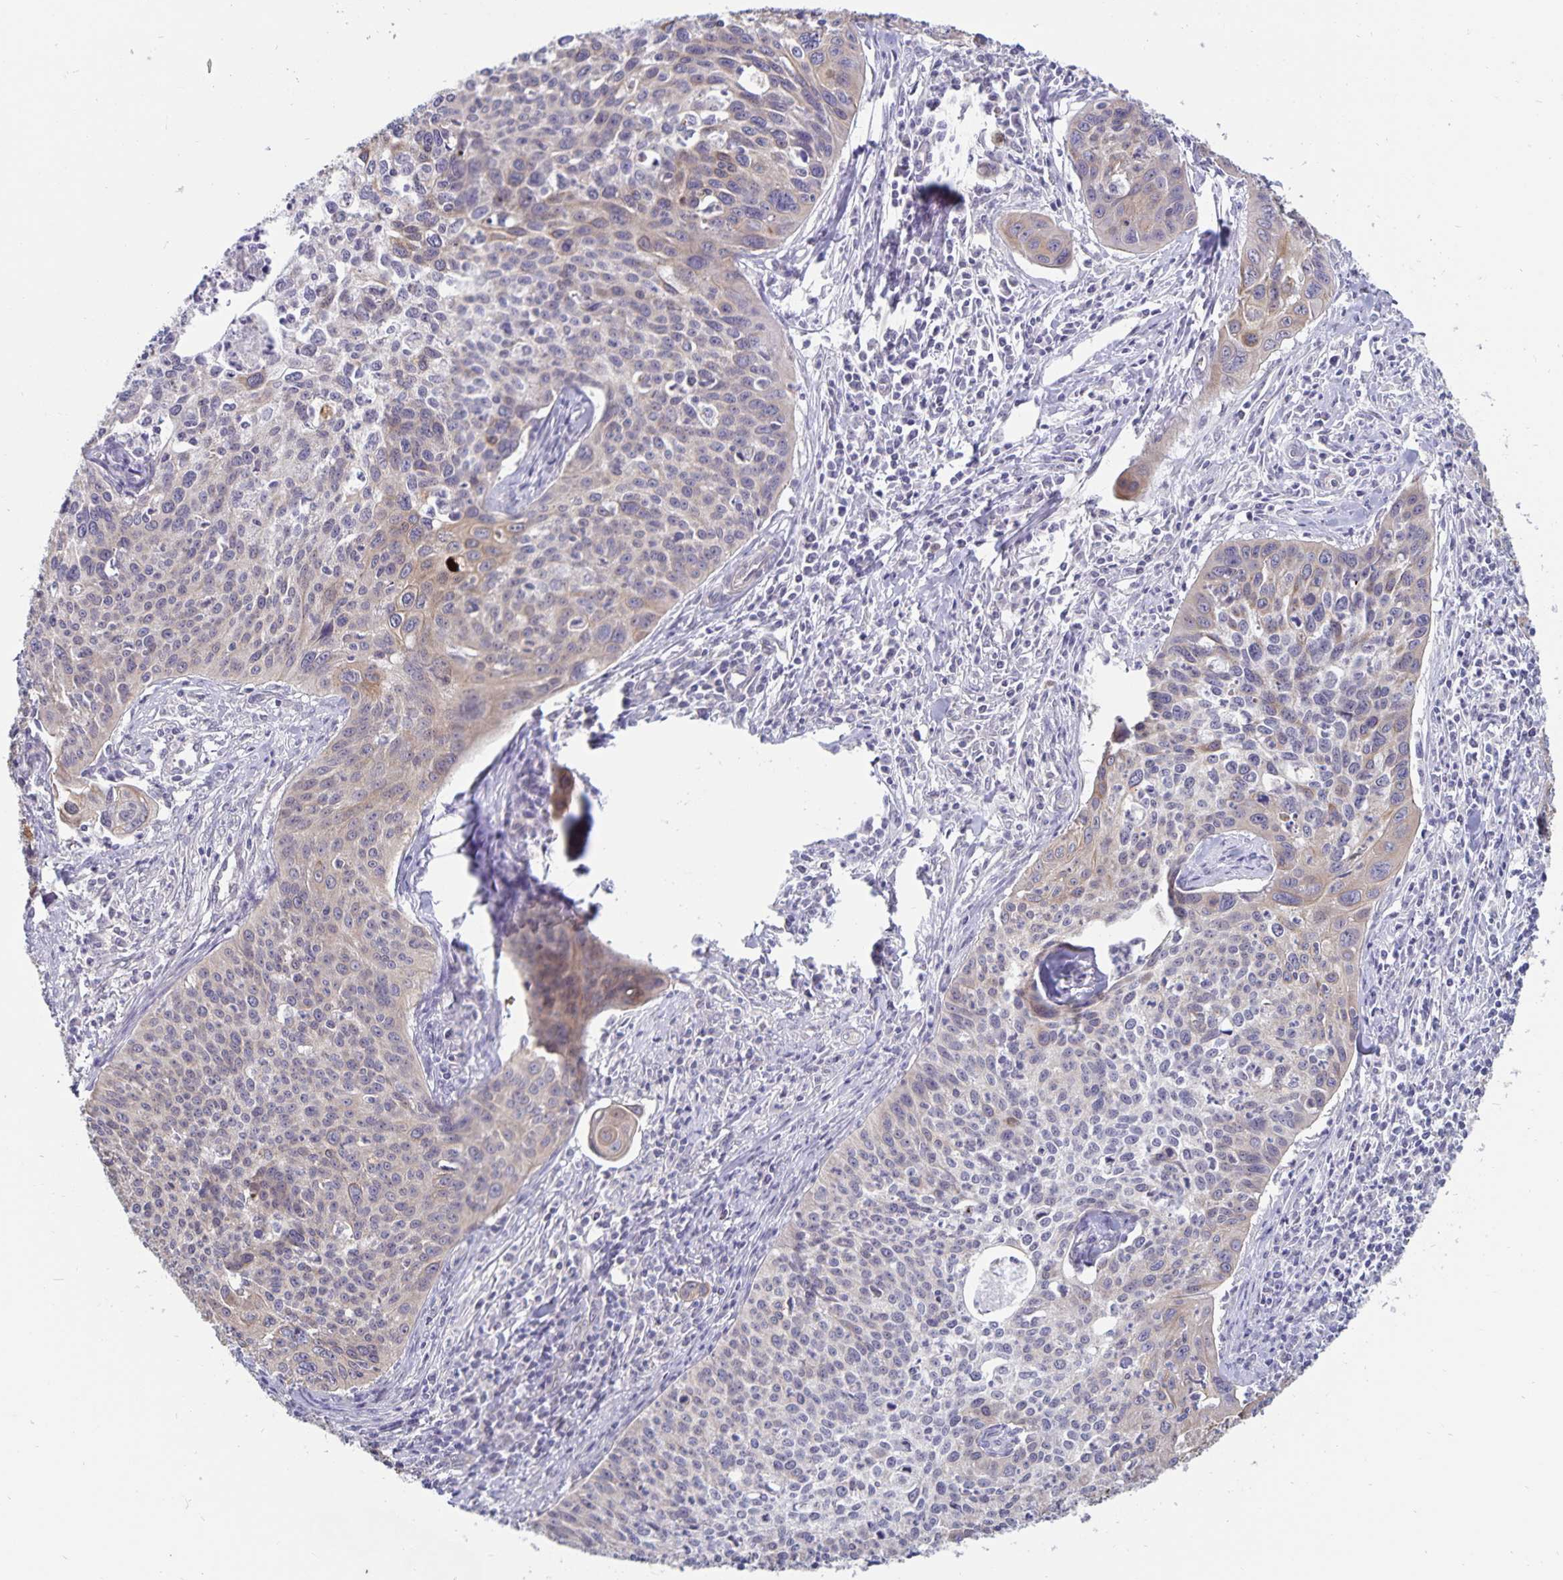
{"staining": {"intensity": "weak", "quantity": "<25%", "location": "cytoplasmic/membranous"}, "tissue": "cervical cancer", "cell_type": "Tumor cells", "image_type": "cancer", "snomed": [{"axis": "morphology", "description": "Squamous cell carcinoma, NOS"}, {"axis": "topography", "description": "Cervix"}], "caption": "Tumor cells are negative for protein expression in human squamous cell carcinoma (cervical).", "gene": "CDKN2B", "patient": {"sex": "female", "age": 31}}